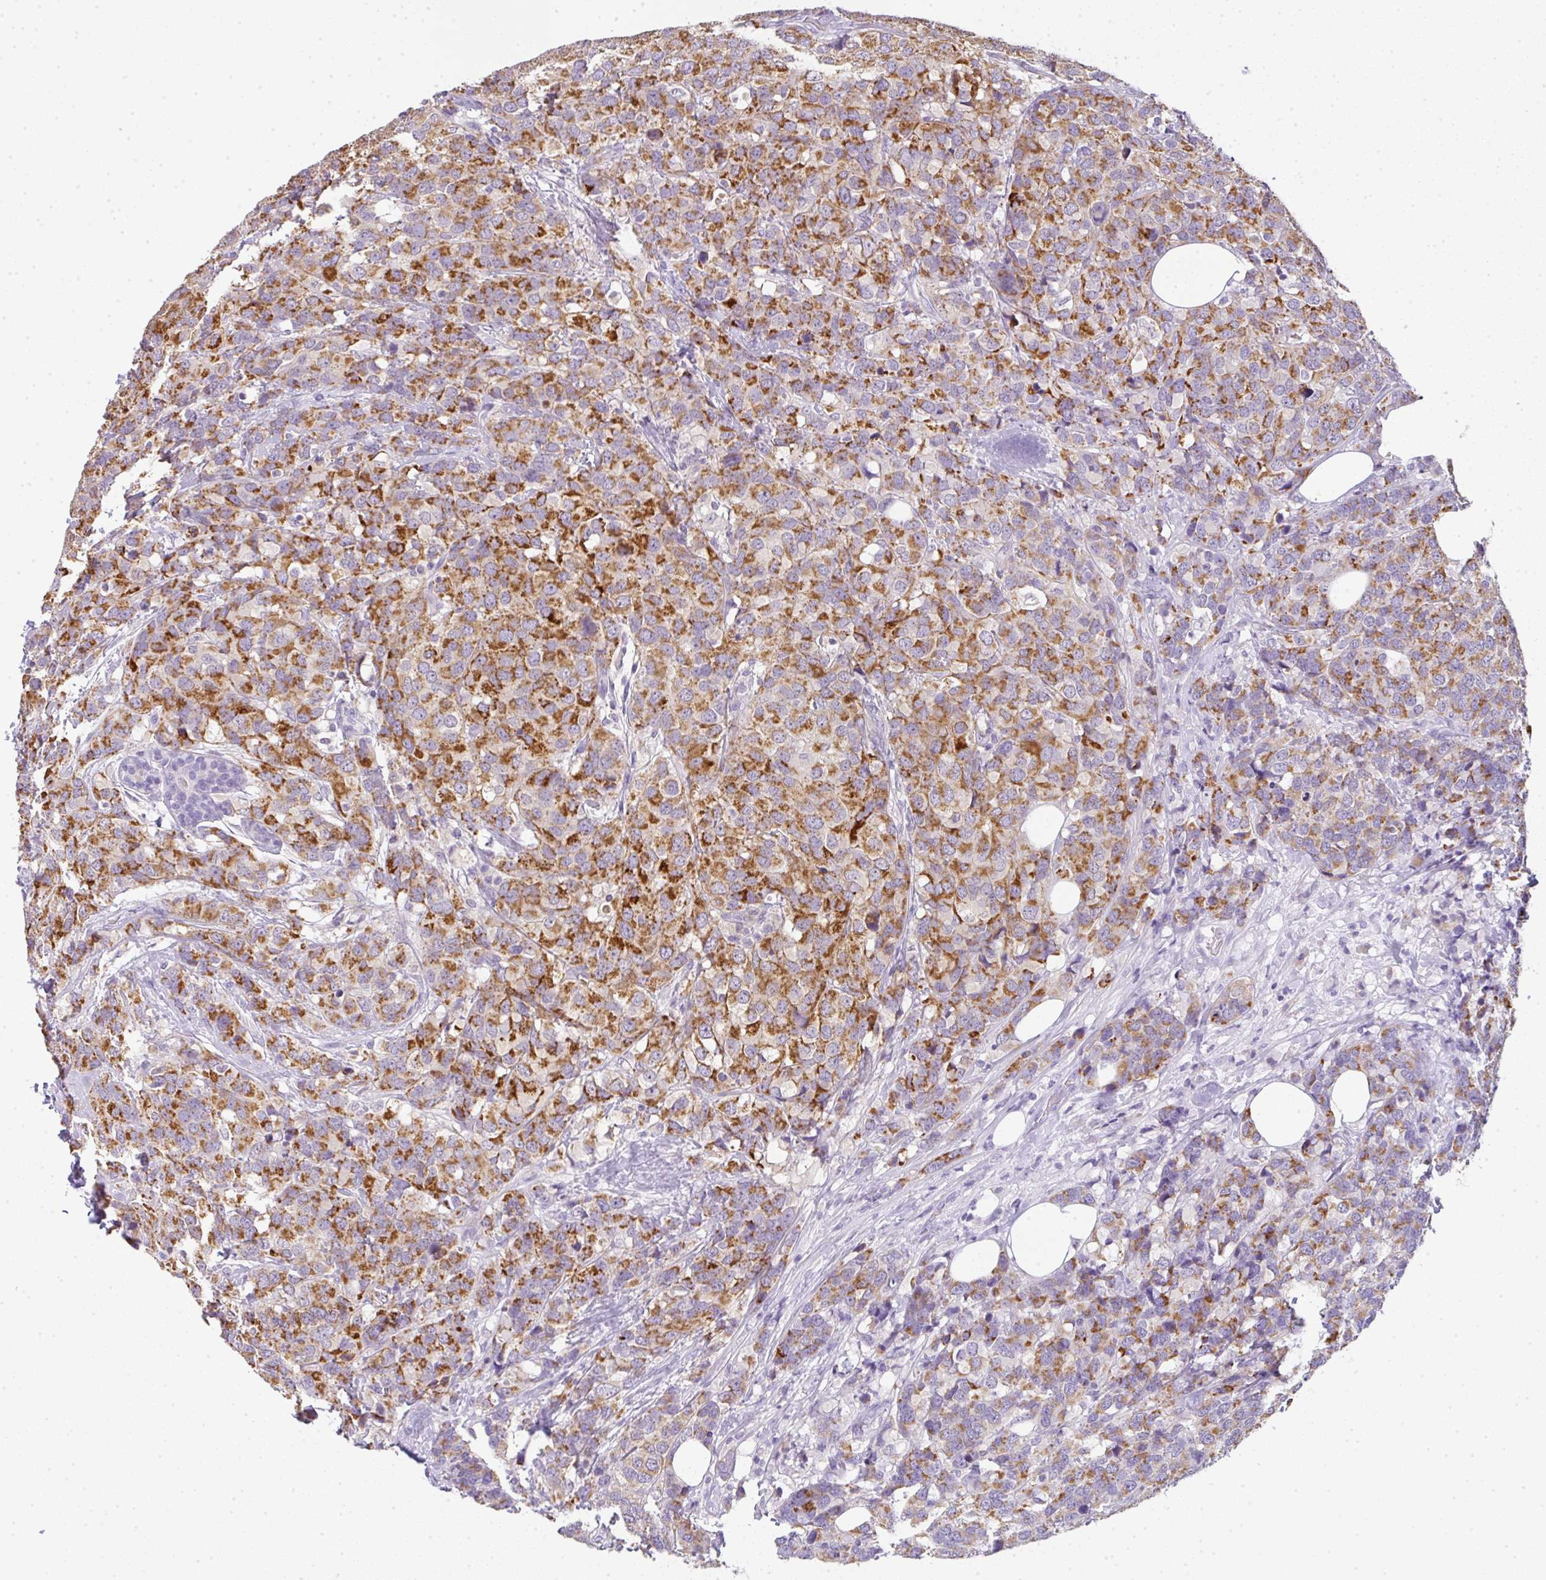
{"staining": {"intensity": "strong", "quantity": ">75%", "location": "cytoplasmic/membranous"}, "tissue": "breast cancer", "cell_type": "Tumor cells", "image_type": "cancer", "snomed": [{"axis": "morphology", "description": "Lobular carcinoma"}, {"axis": "topography", "description": "Breast"}], "caption": "An immunohistochemistry (IHC) micrograph of tumor tissue is shown. Protein staining in brown labels strong cytoplasmic/membranous positivity in breast lobular carcinoma within tumor cells.", "gene": "LPAR4", "patient": {"sex": "female", "age": 59}}